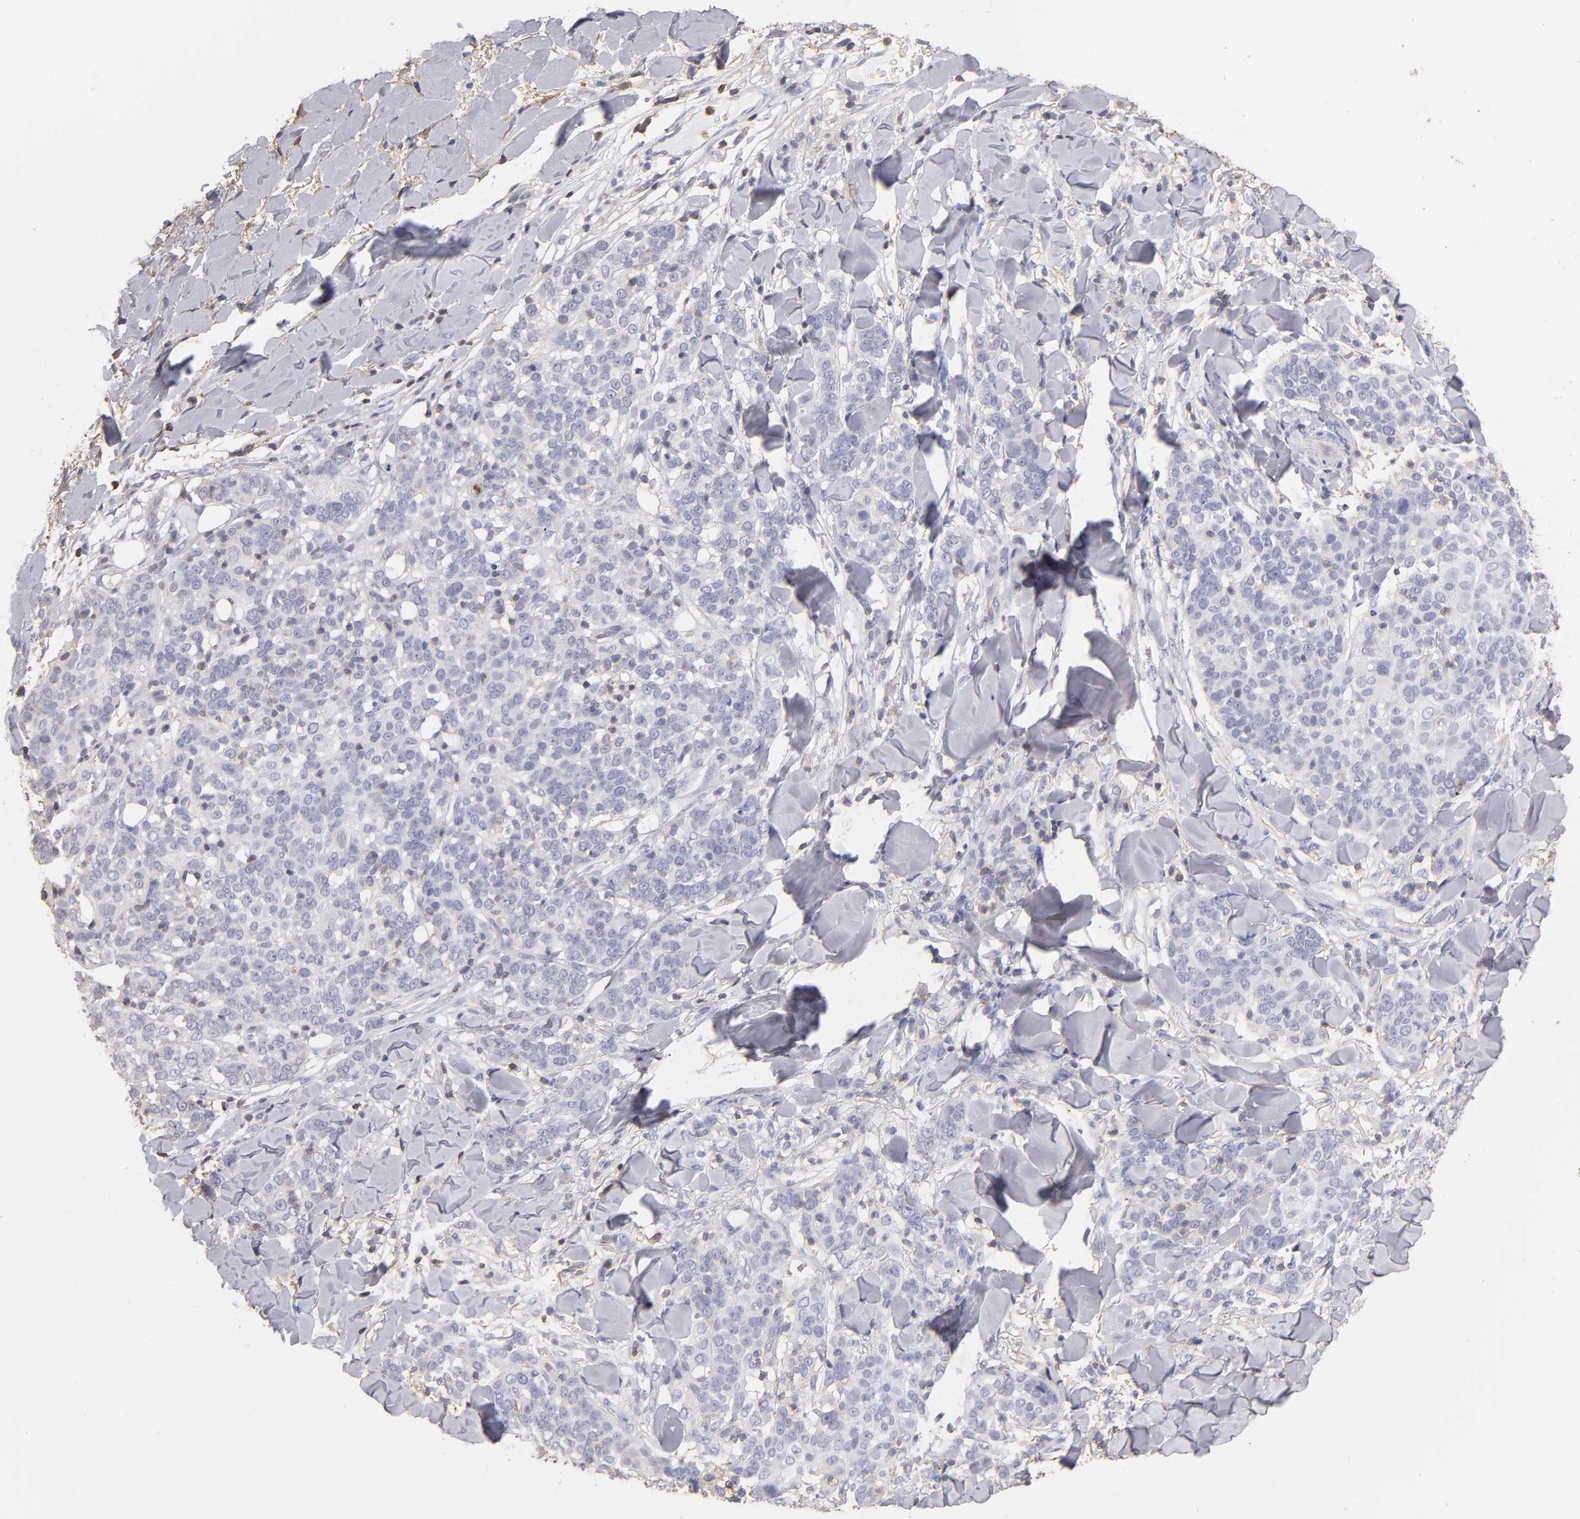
{"staining": {"intensity": "negative", "quantity": "none", "location": "none"}, "tissue": "skin cancer", "cell_type": "Tumor cells", "image_type": "cancer", "snomed": [{"axis": "morphology", "description": "Normal tissue, NOS"}, {"axis": "morphology", "description": "Squamous cell carcinoma, NOS"}, {"axis": "topography", "description": "Skin"}], "caption": "The immunohistochemistry (IHC) micrograph has no significant positivity in tumor cells of squamous cell carcinoma (skin) tissue.", "gene": "ABCB1", "patient": {"sex": "female", "age": 83}}